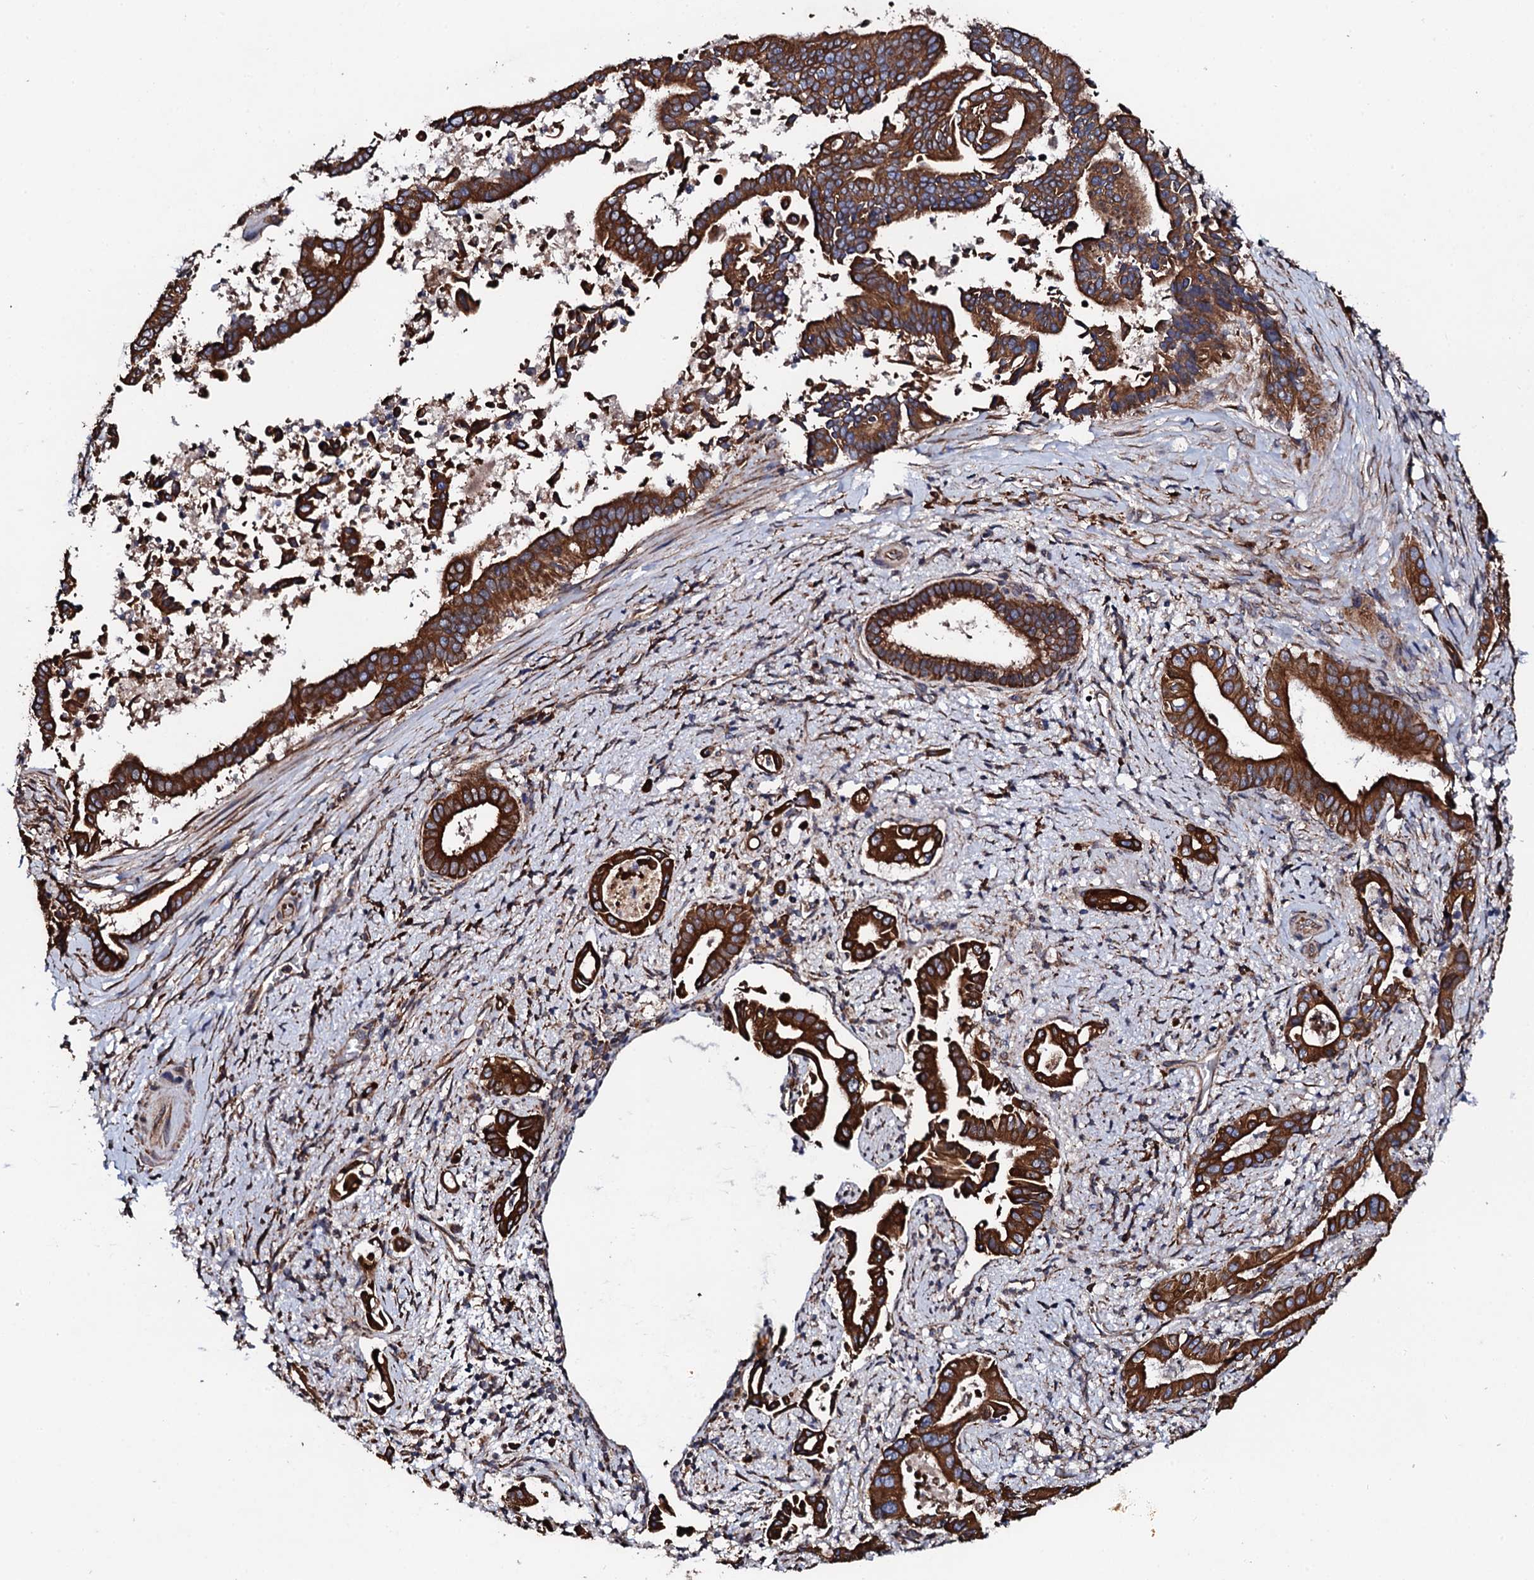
{"staining": {"intensity": "strong", "quantity": ">75%", "location": "cytoplasmic/membranous"}, "tissue": "pancreatic cancer", "cell_type": "Tumor cells", "image_type": "cancer", "snomed": [{"axis": "morphology", "description": "Adenocarcinoma, NOS"}, {"axis": "topography", "description": "Pancreas"}], "caption": "Adenocarcinoma (pancreatic) was stained to show a protein in brown. There is high levels of strong cytoplasmic/membranous expression in approximately >75% of tumor cells. The staining was performed using DAB (3,3'-diaminobenzidine), with brown indicating positive protein expression. Nuclei are stained blue with hematoxylin.", "gene": "CKAP5", "patient": {"sex": "female", "age": 77}}